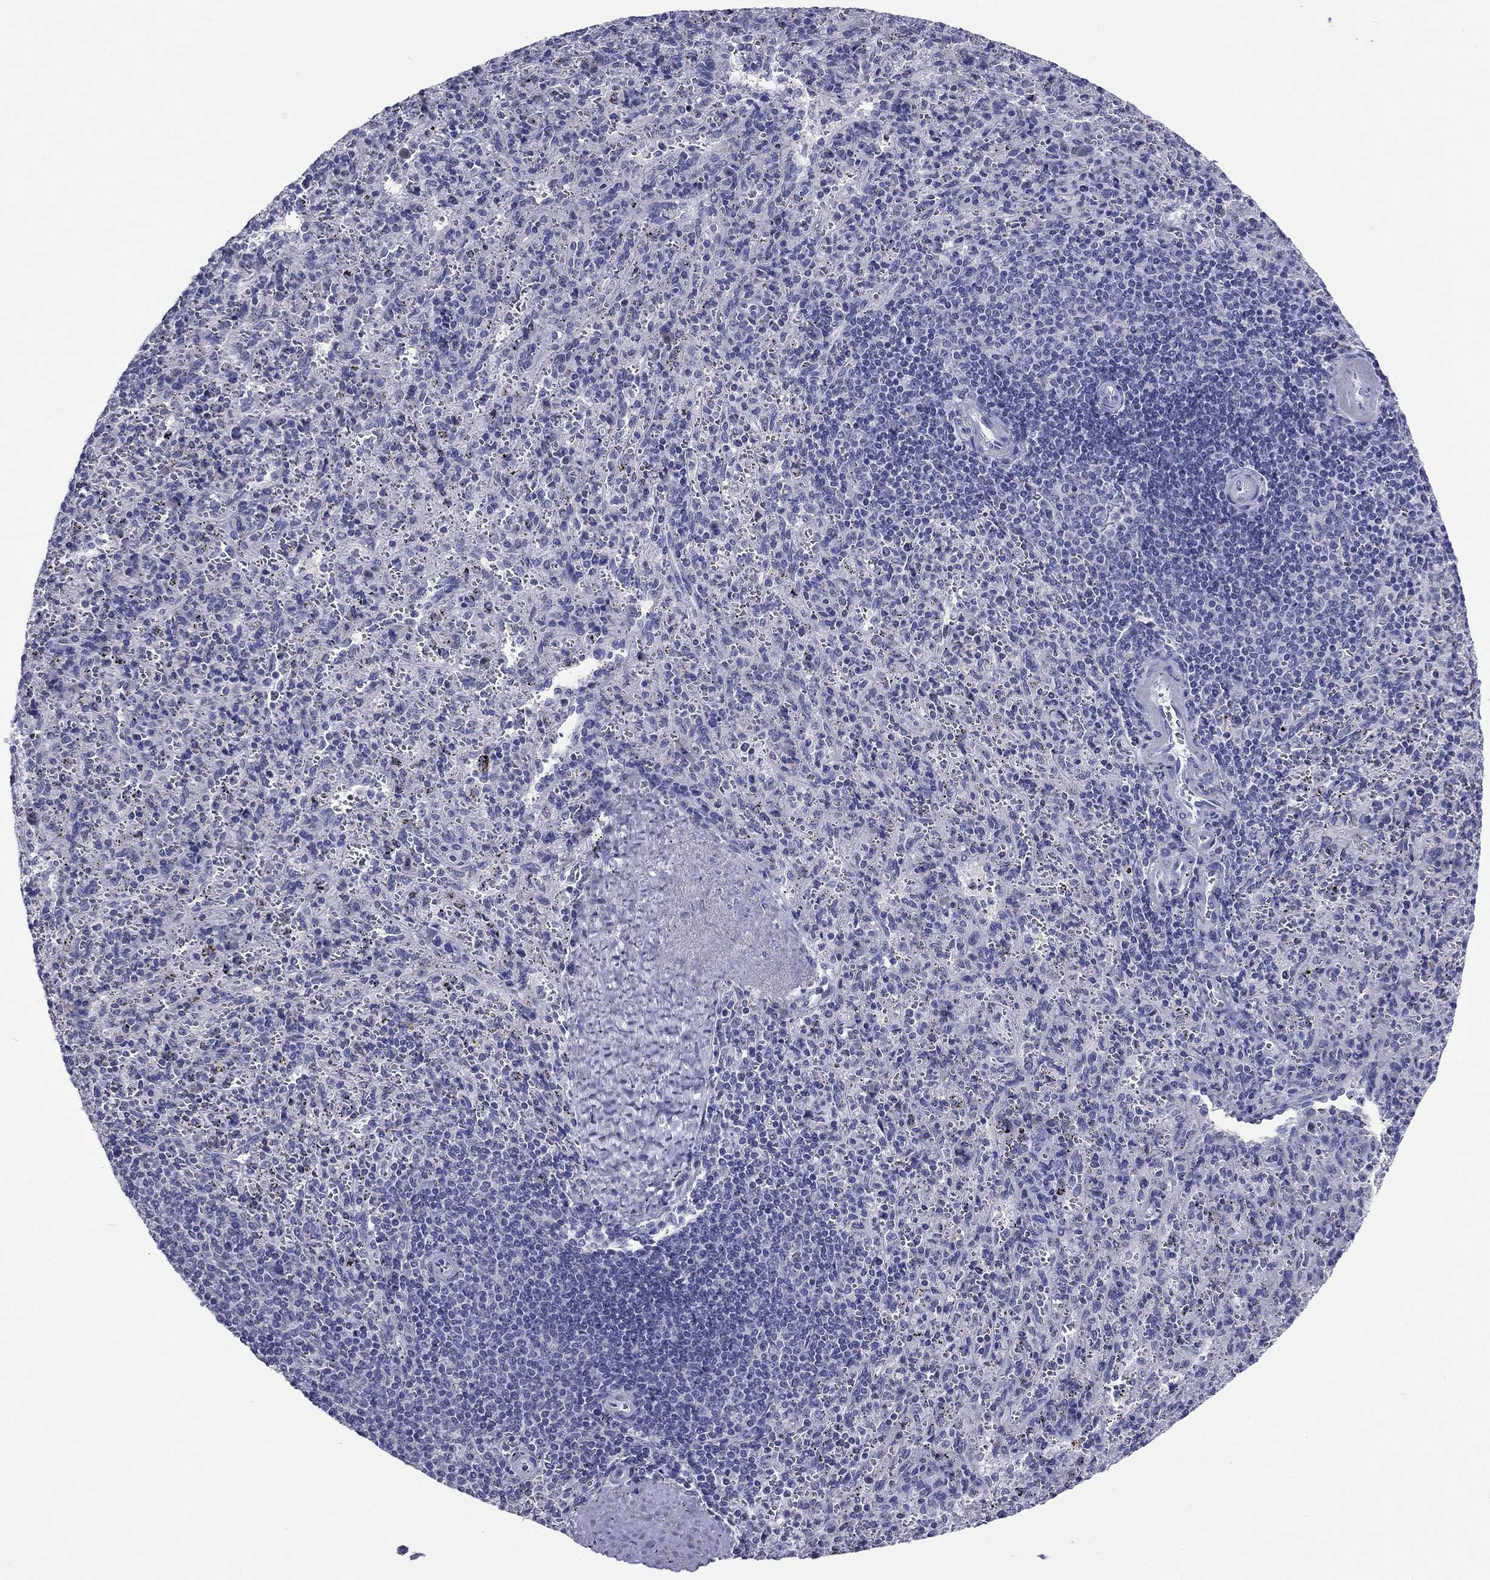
{"staining": {"intensity": "negative", "quantity": "none", "location": "none"}, "tissue": "spleen", "cell_type": "Cells in red pulp", "image_type": "normal", "snomed": [{"axis": "morphology", "description": "Normal tissue, NOS"}, {"axis": "topography", "description": "Spleen"}], "caption": "Immunohistochemistry (IHC) image of benign spleen: human spleen stained with DAB demonstrates no significant protein expression in cells in red pulp. (DAB immunohistochemistry, high magnification).", "gene": "ABCC2", "patient": {"sex": "male", "age": 57}}